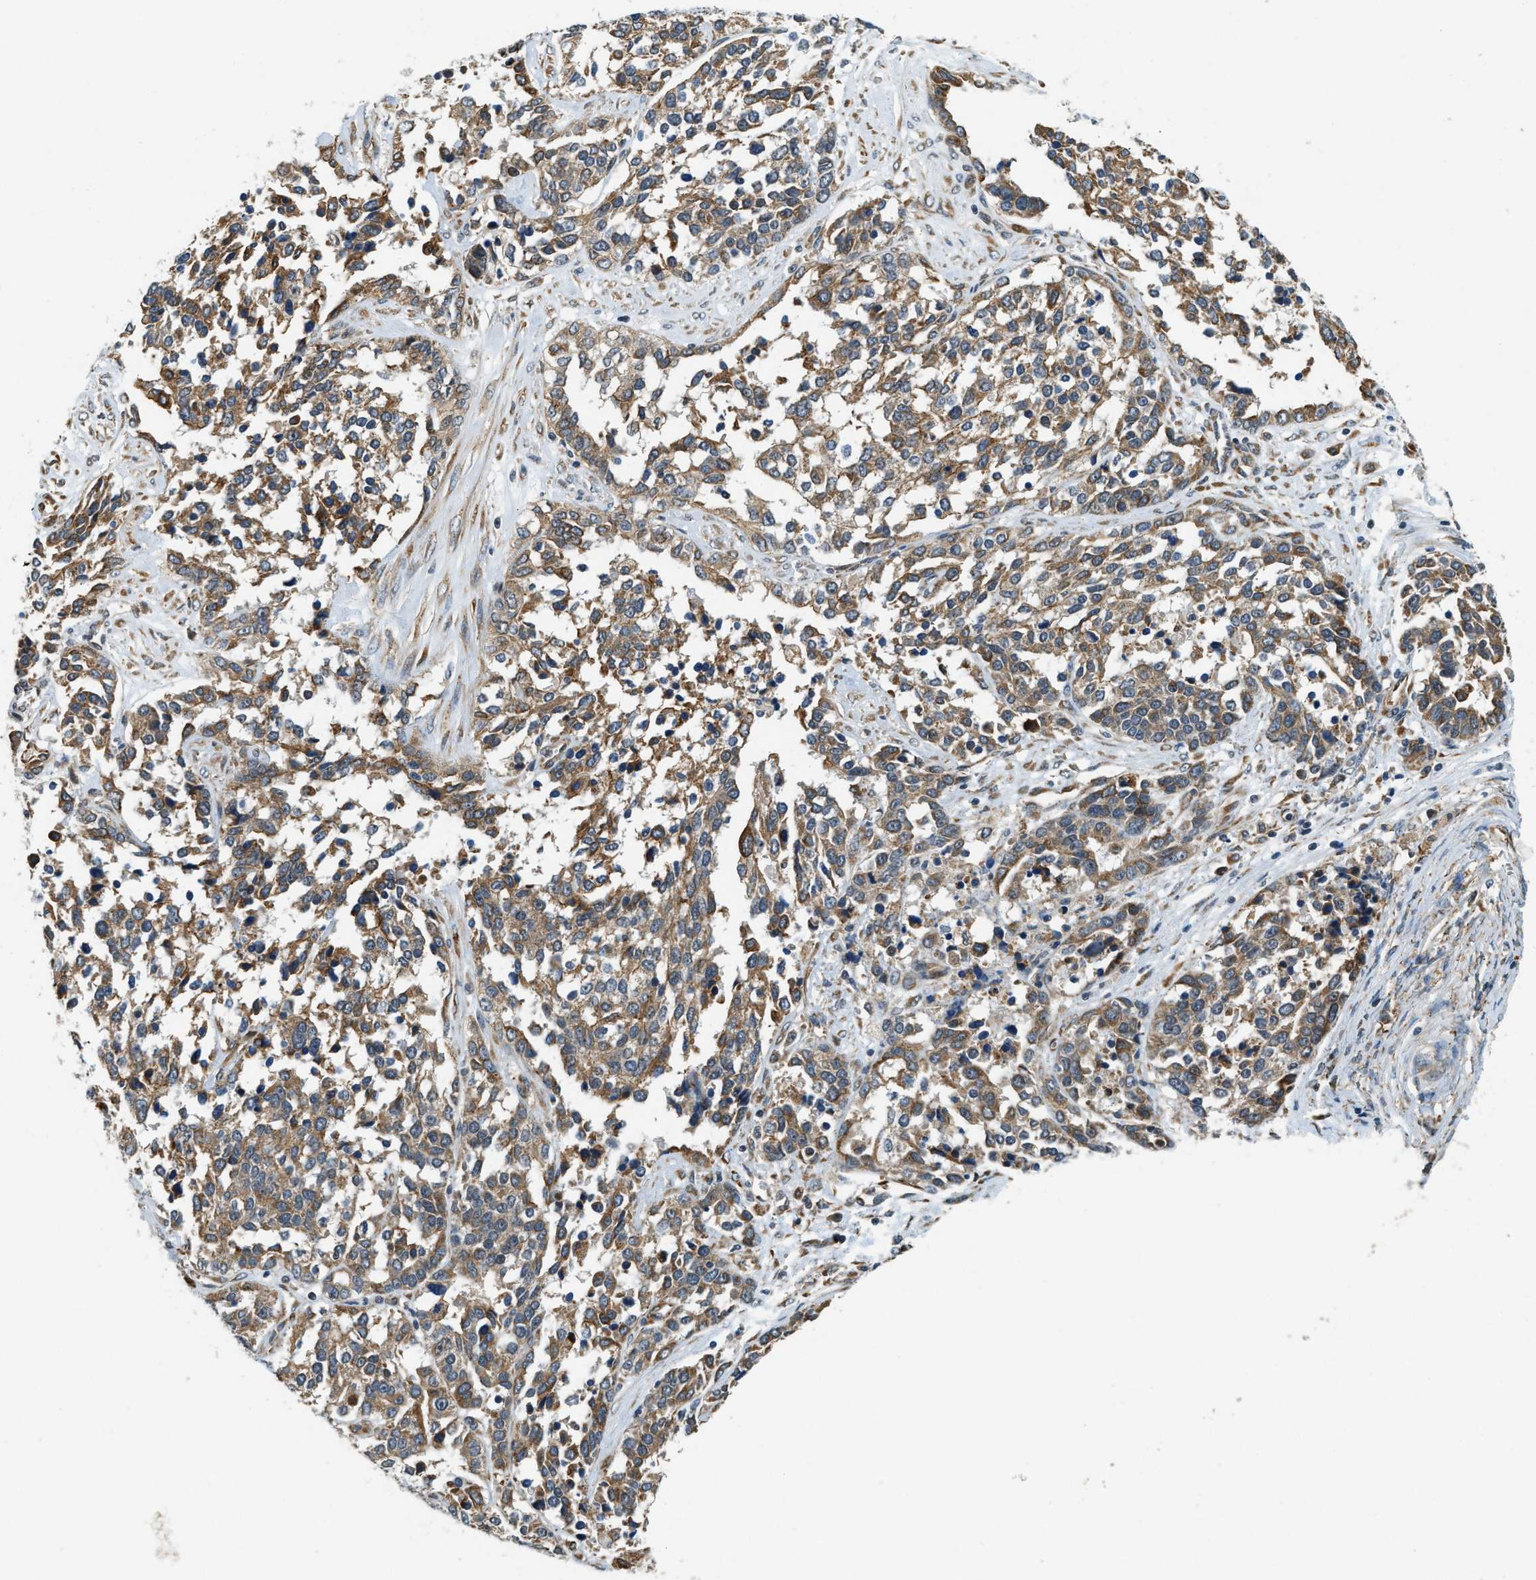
{"staining": {"intensity": "moderate", "quantity": ">75%", "location": "cytoplasmic/membranous"}, "tissue": "ovarian cancer", "cell_type": "Tumor cells", "image_type": "cancer", "snomed": [{"axis": "morphology", "description": "Cystadenocarcinoma, serous, NOS"}, {"axis": "topography", "description": "Ovary"}], "caption": "A photomicrograph showing moderate cytoplasmic/membranous staining in about >75% of tumor cells in ovarian cancer (serous cystadenocarcinoma), as visualized by brown immunohistochemical staining.", "gene": "ALOX12", "patient": {"sex": "female", "age": 44}}